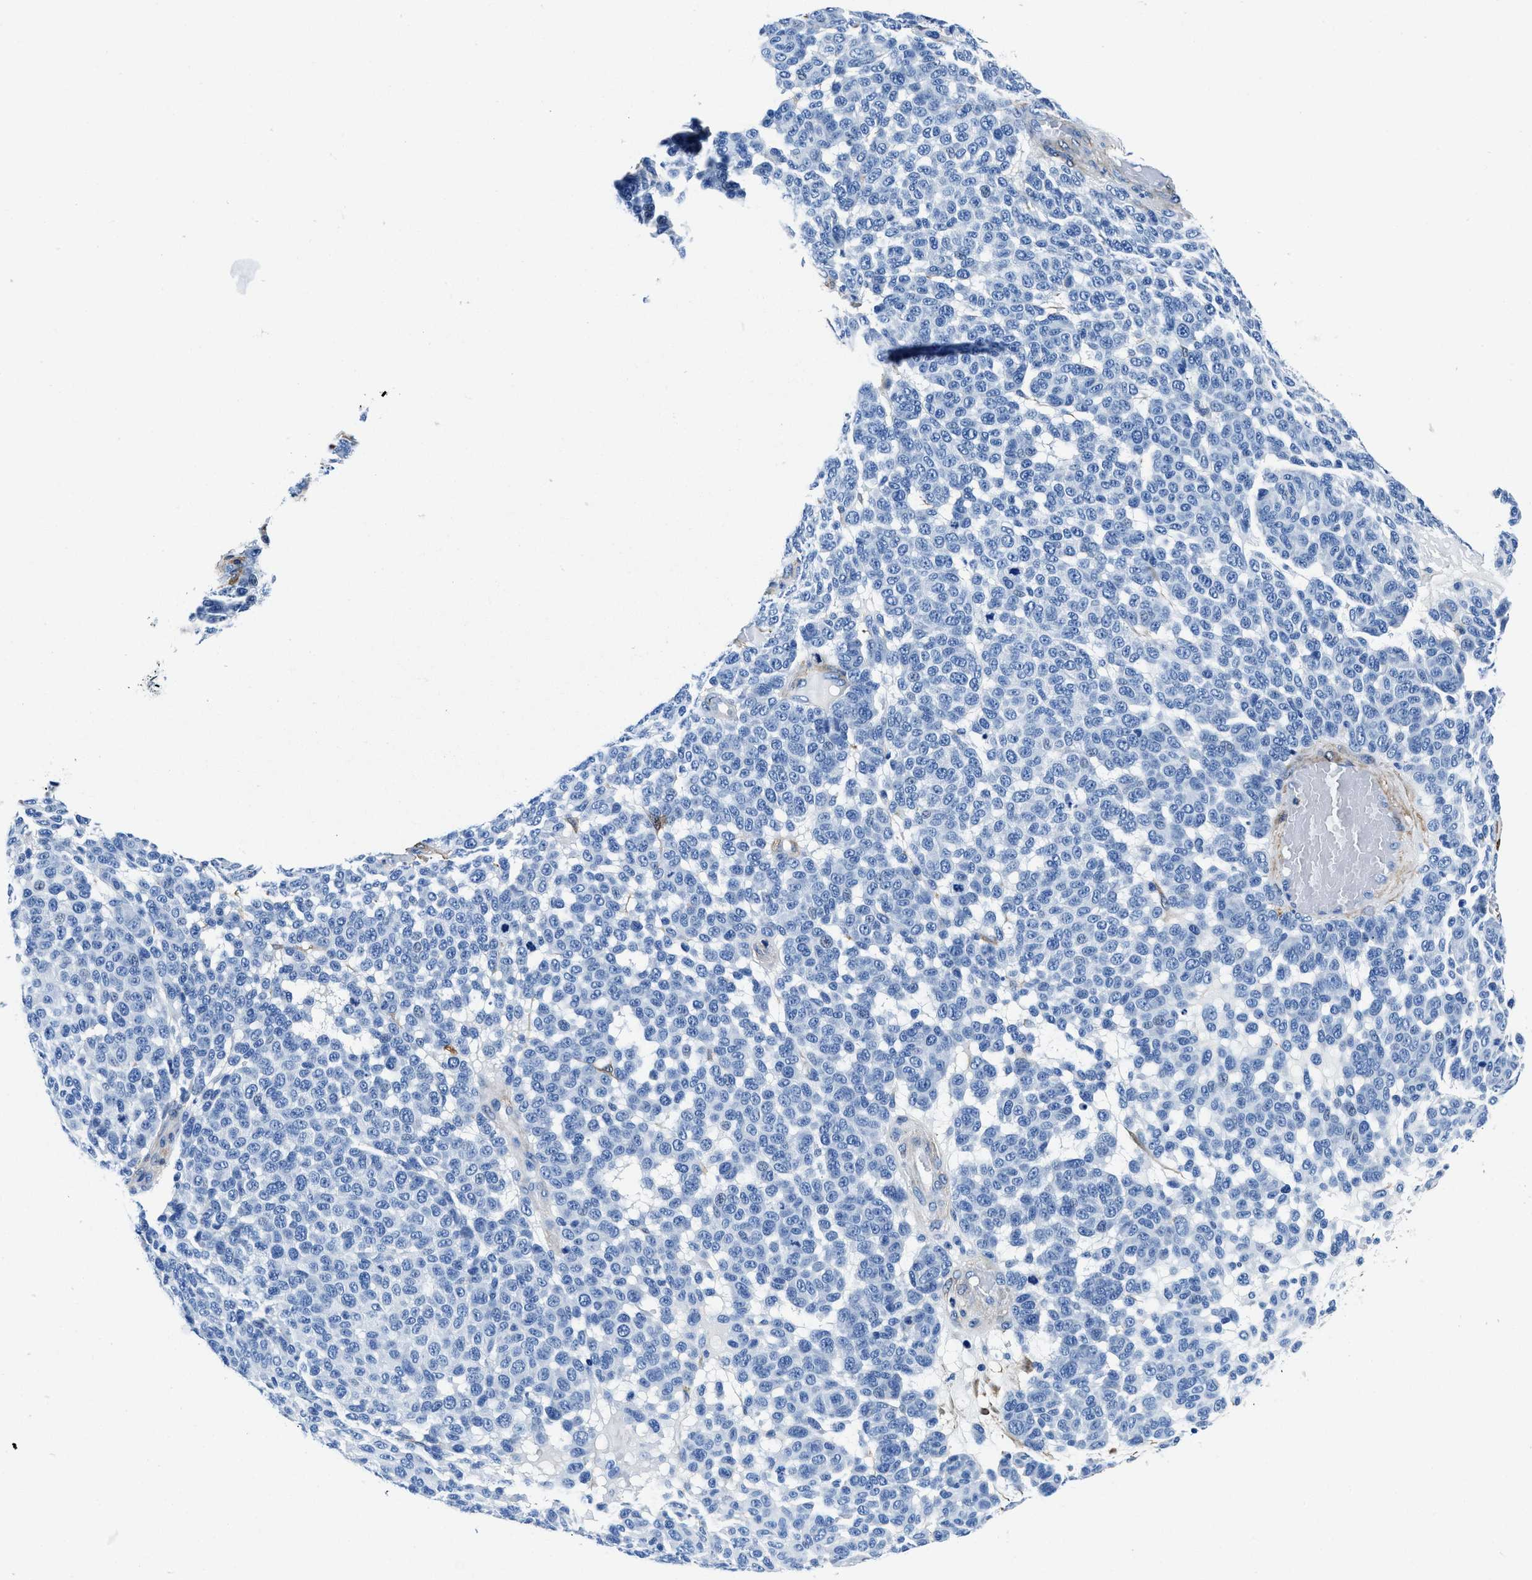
{"staining": {"intensity": "negative", "quantity": "none", "location": "none"}, "tissue": "melanoma", "cell_type": "Tumor cells", "image_type": "cancer", "snomed": [{"axis": "morphology", "description": "Malignant melanoma, NOS"}, {"axis": "topography", "description": "Skin"}], "caption": "Tumor cells are negative for protein expression in human melanoma. (DAB (3,3'-diaminobenzidine) immunohistochemistry, high magnification).", "gene": "TEX261", "patient": {"sex": "male", "age": 59}}